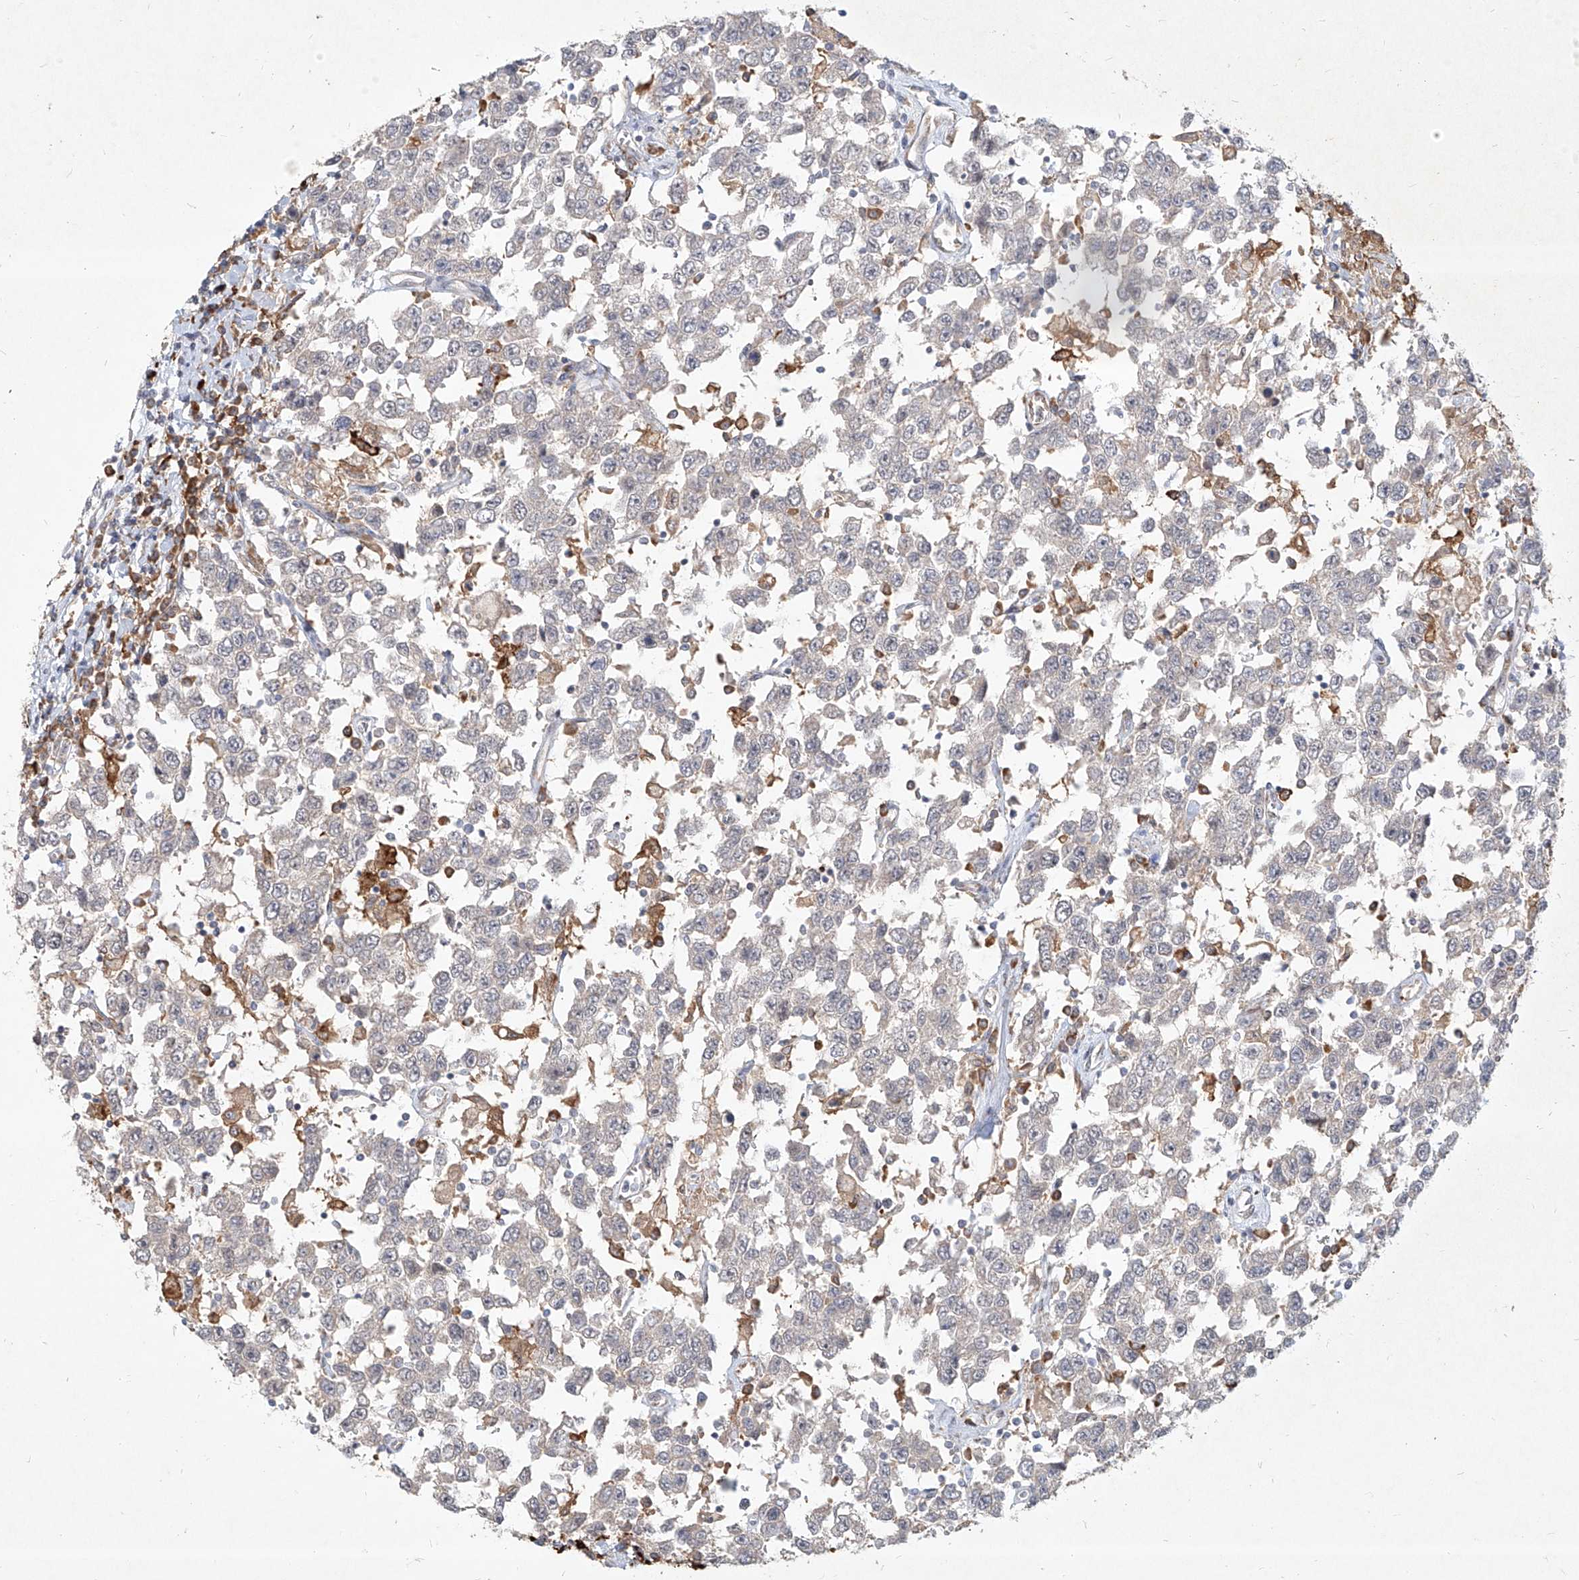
{"staining": {"intensity": "negative", "quantity": "none", "location": "none"}, "tissue": "testis cancer", "cell_type": "Tumor cells", "image_type": "cancer", "snomed": [{"axis": "morphology", "description": "Seminoma, NOS"}, {"axis": "topography", "description": "Testis"}], "caption": "Testis cancer was stained to show a protein in brown. There is no significant expression in tumor cells.", "gene": "CD209", "patient": {"sex": "male", "age": 41}}